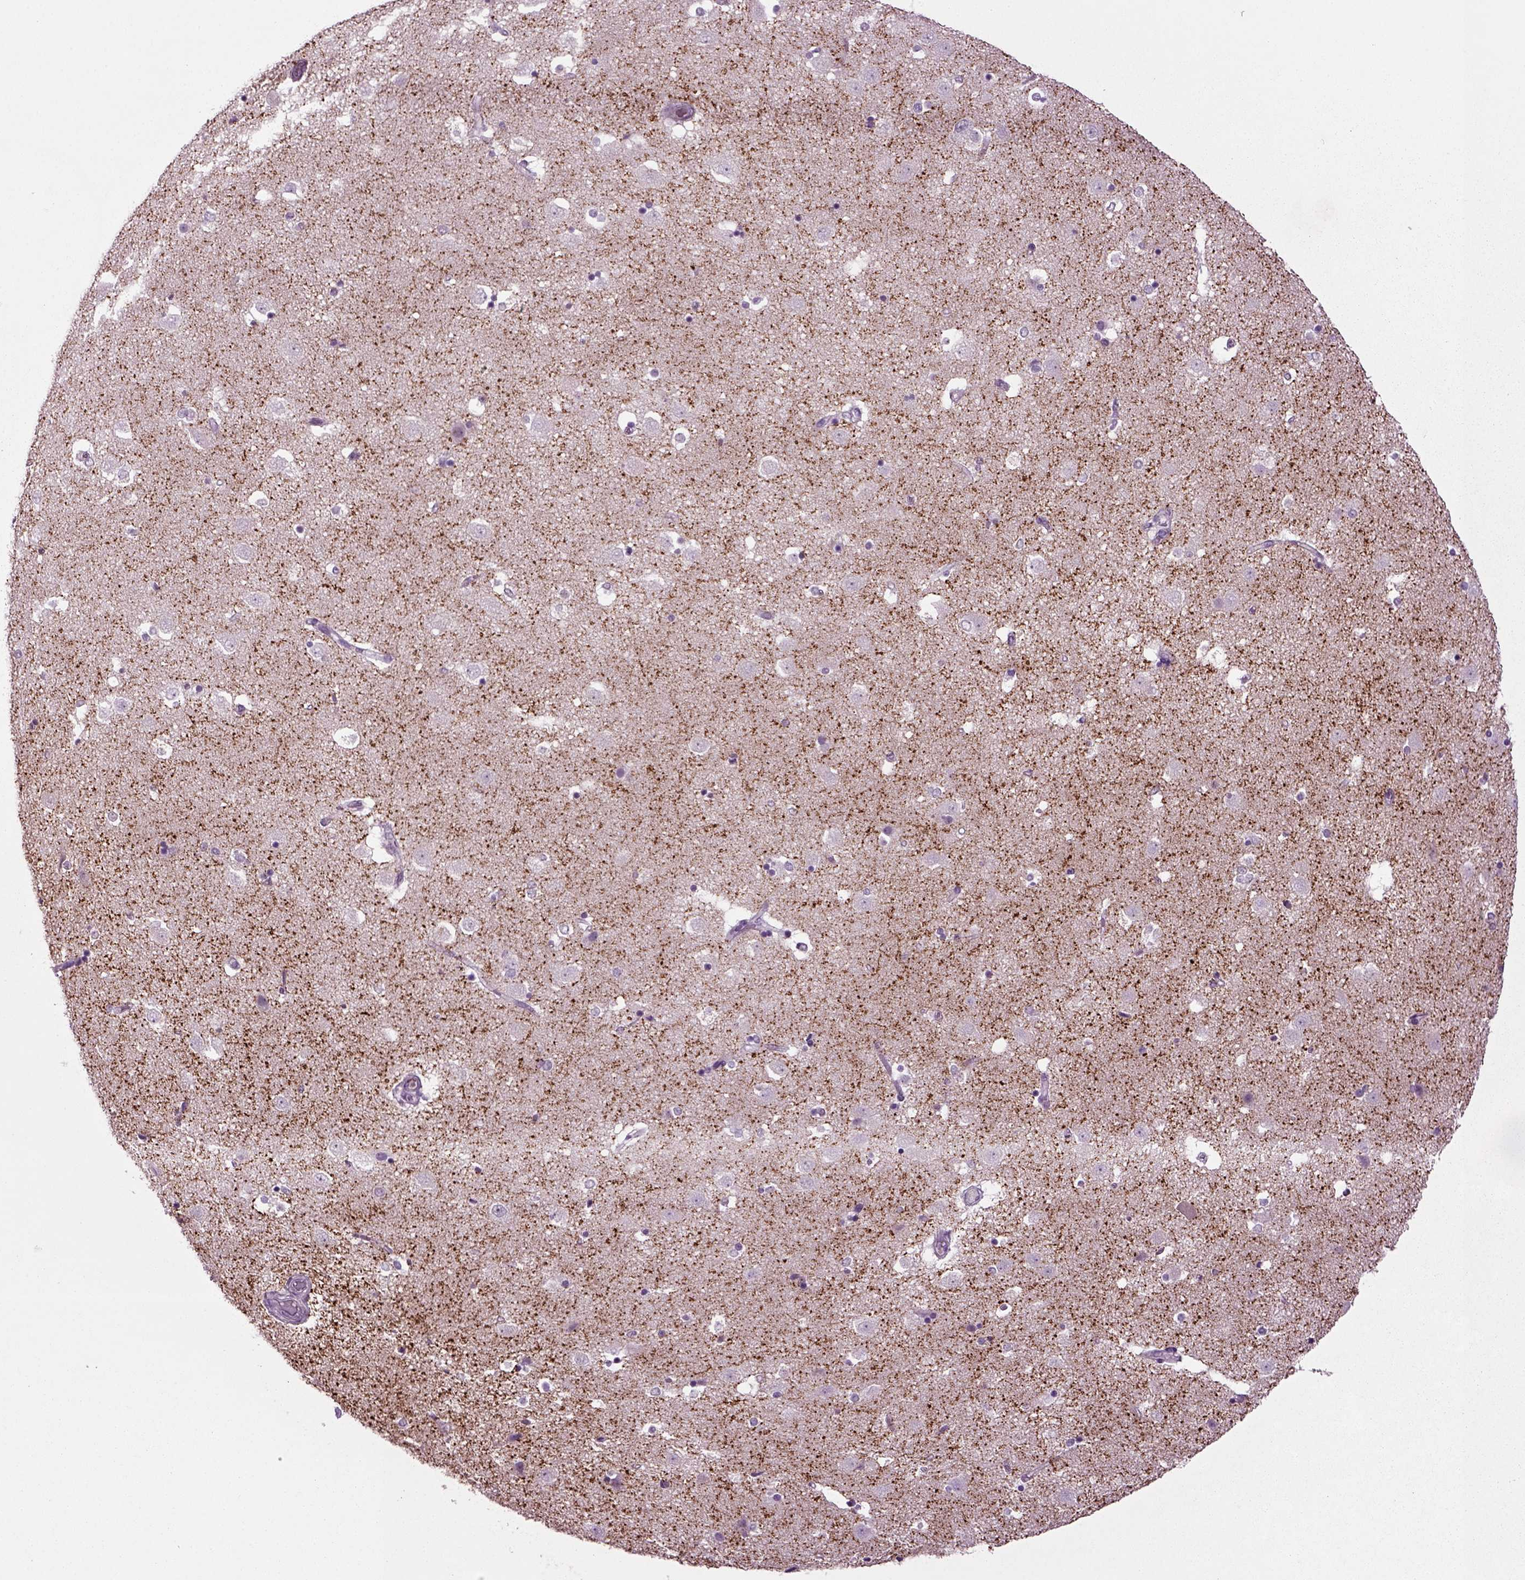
{"staining": {"intensity": "negative", "quantity": "none", "location": "none"}, "tissue": "caudate", "cell_type": "Glial cells", "image_type": "normal", "snomed": [{"axis": "morphology", "description": "Normal tissue, NOS"}, {"axis": "topography", "description": "Lateral ventricle wall"}], "caption": "This is an IHC micrograph of unremarkable caudate. There is no positivity in glial cells.", "gene": "SLC17A6", "patient": {"sex": "male", "age": 51}}